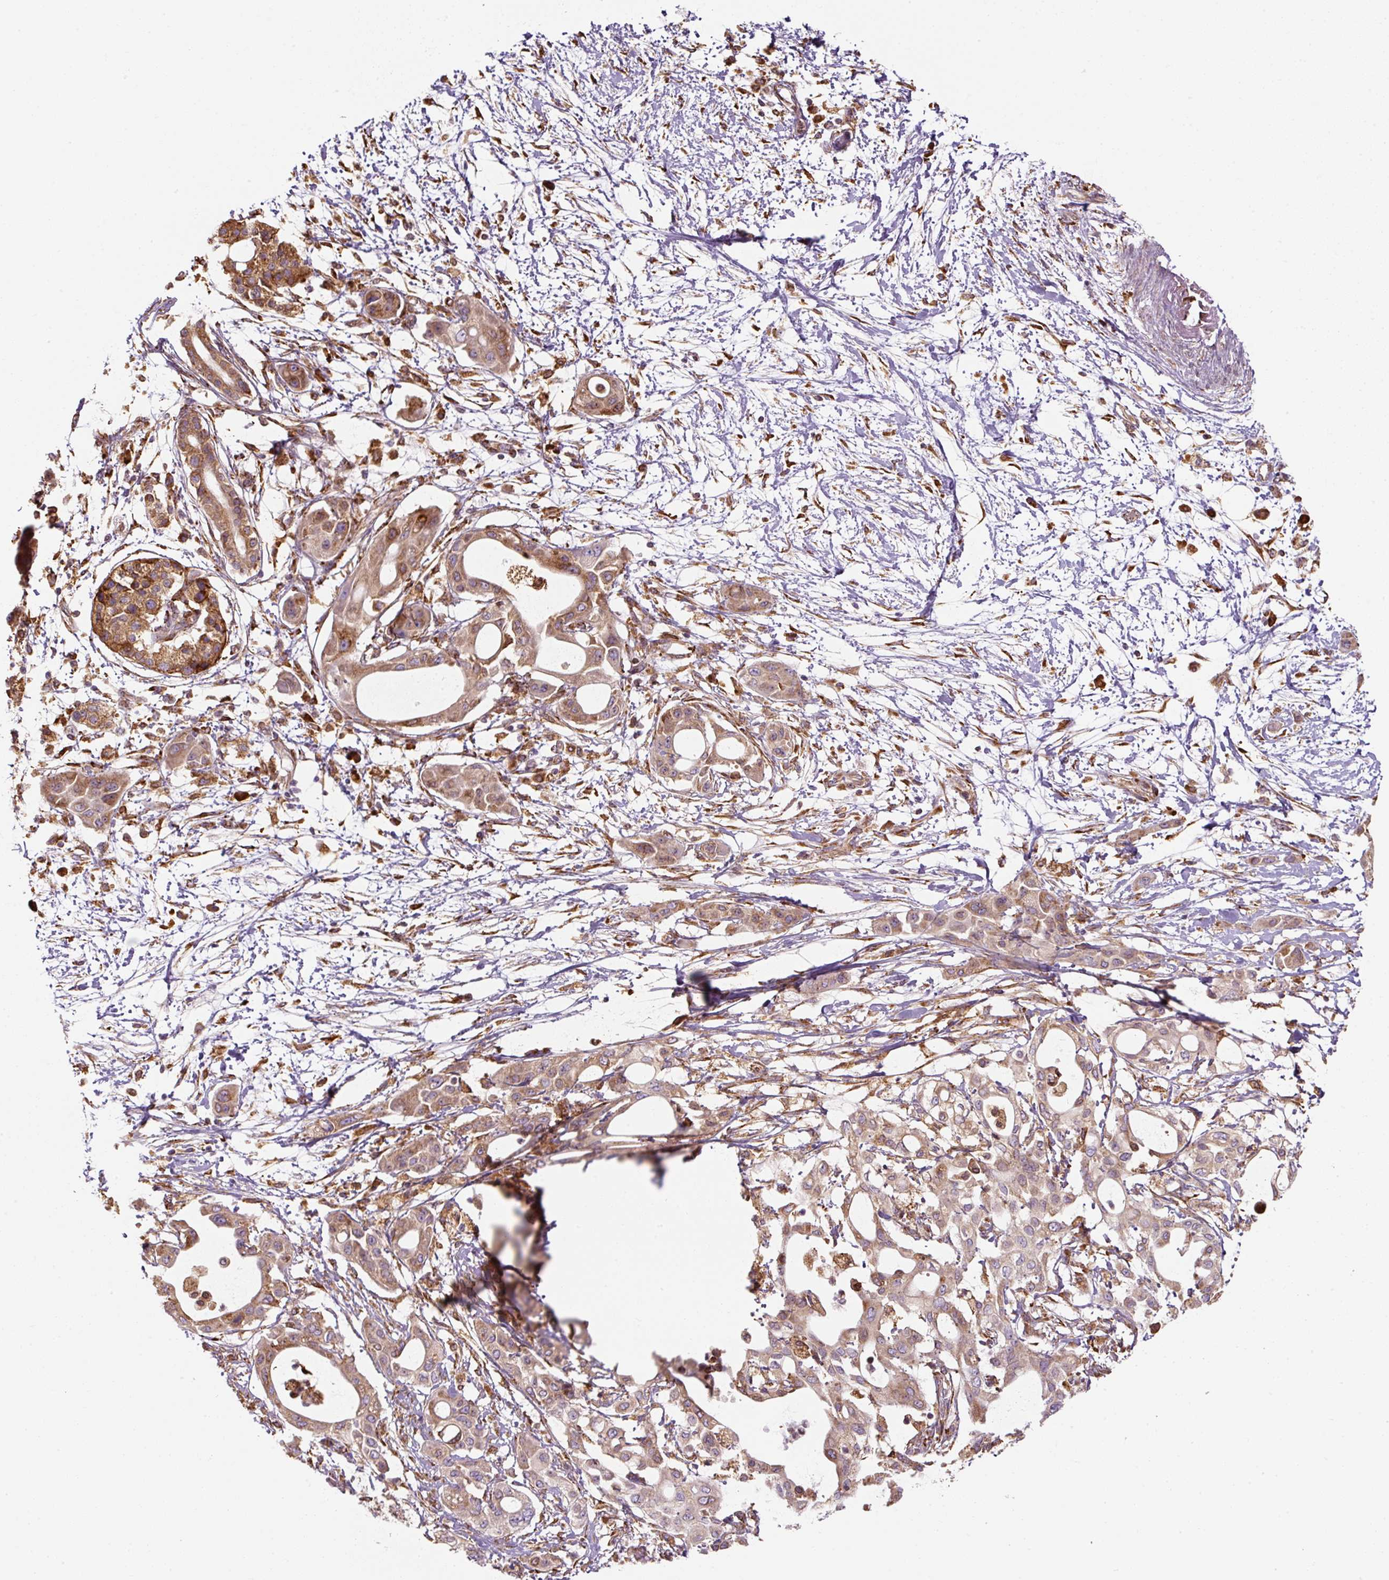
{"staining": {"intensity": "moderate", "quantity": ">75%", "location": "cytoplasmic/membranous"}, "tissue": "pancreatic cancer", "cell_type": "Tumor cells", "image_type": "cancer", "snomed": [{"axis": "morphology", "description": "Adenocarcinoma, NOS"}, {"axis": "topography", "description": "Pancreas"}], "caption": "Adenocarcinoma (pancreatic) stained for a protein reveals moderate cytoplasmic/membranous positivity in tumor cells.", "gene": "PRKCSH", "patient": {"sex": "male", "age": 68}}